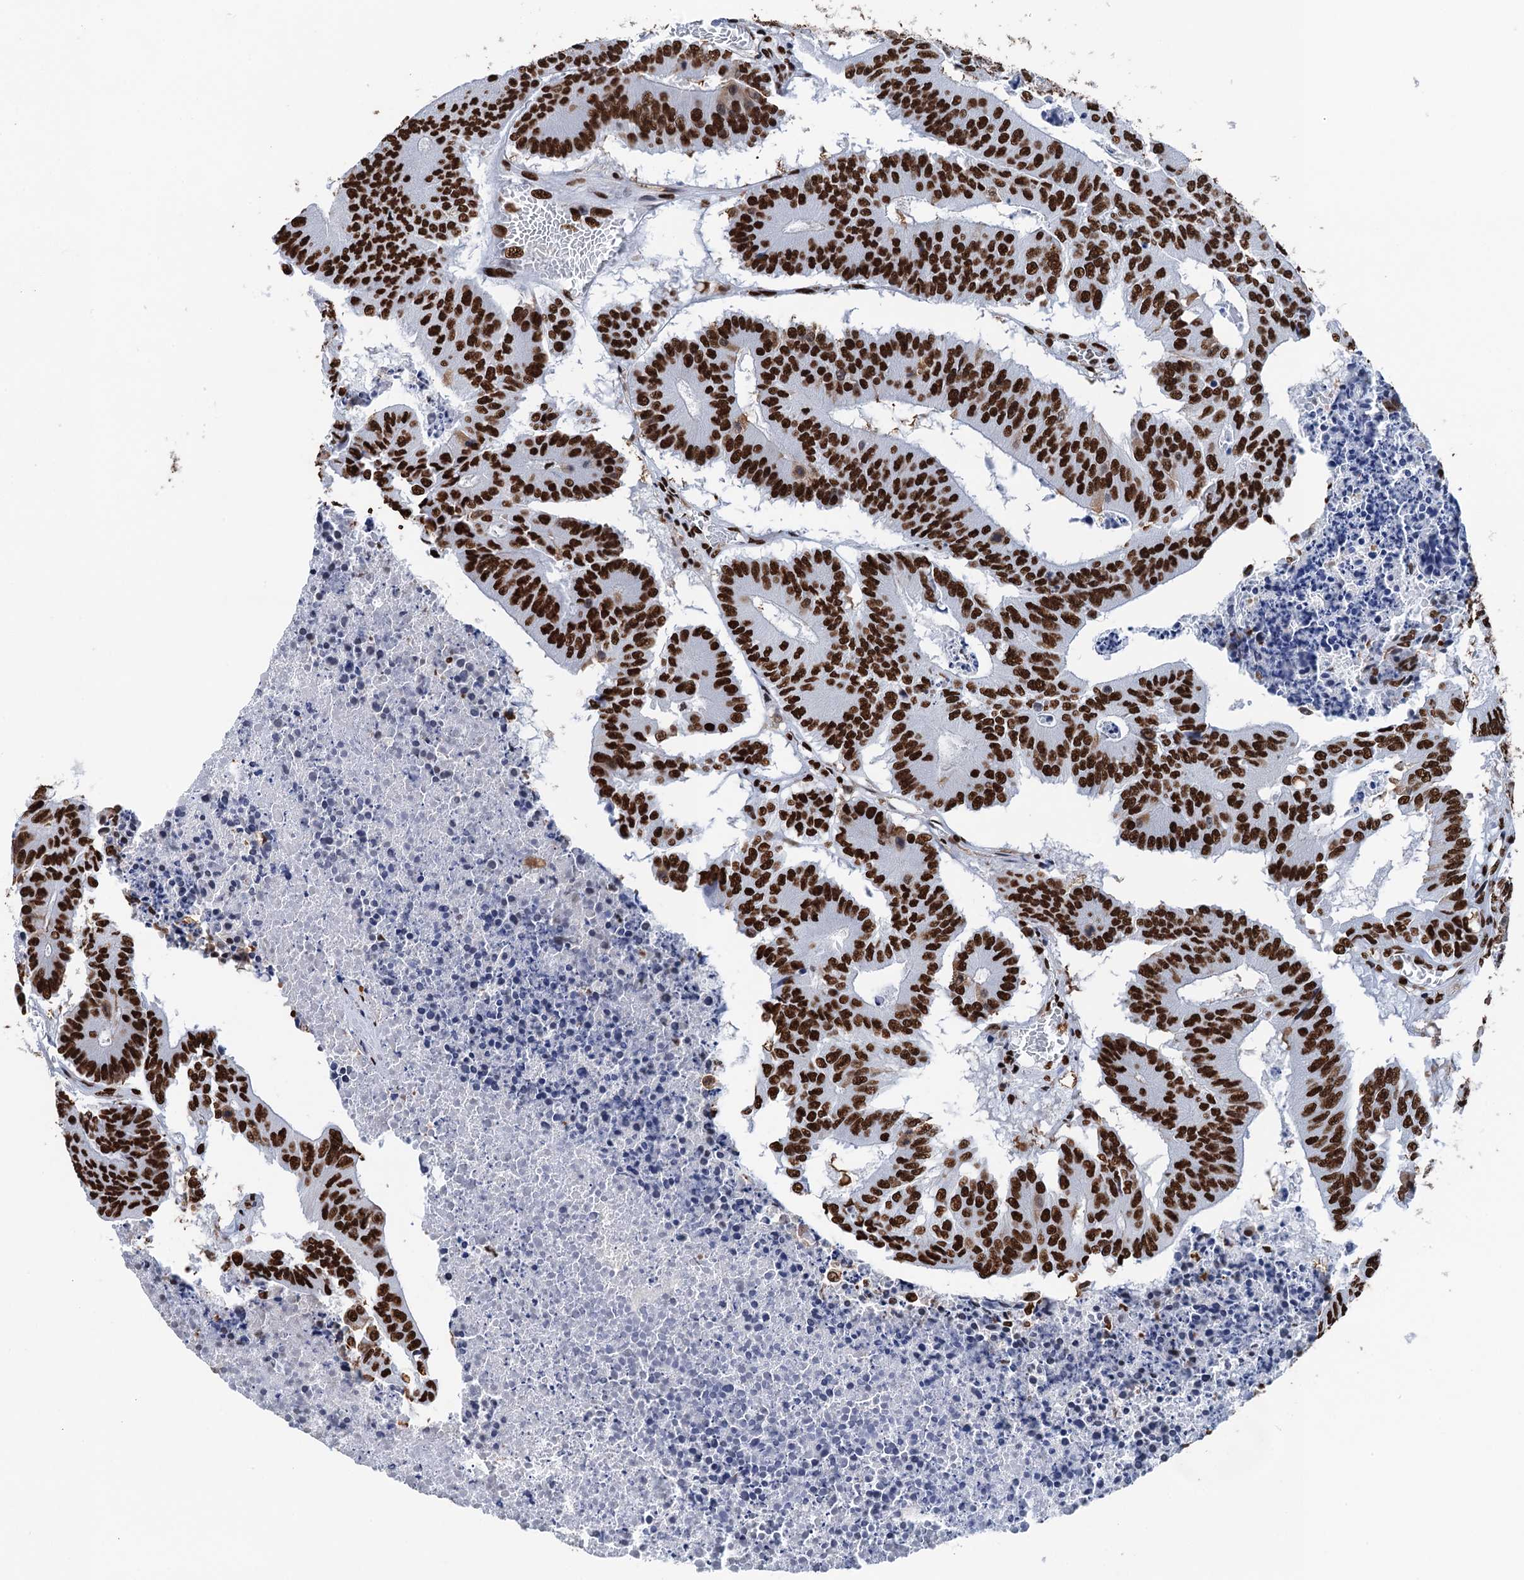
{"staining": {"intensity": "strong", "quantity": ">75%", "location": "nuclear"}, "tissue": "colorectal cancer", "cell_type": "Tumor cells", "image_type": "cancer", "snomed": [{"axis": "morphology", "description": "Adenocarcinoma, NOS"}, {"axis": "topography", "description": "Colon"}], "caption": "Immunohistochemical staining of adenocarcinoma (colorectal) exhibits strong nuclear protein staining in approximately >75% of tumor cells.", "gene": "UBA2", "patient": {"sex": "male", "age": 87}}